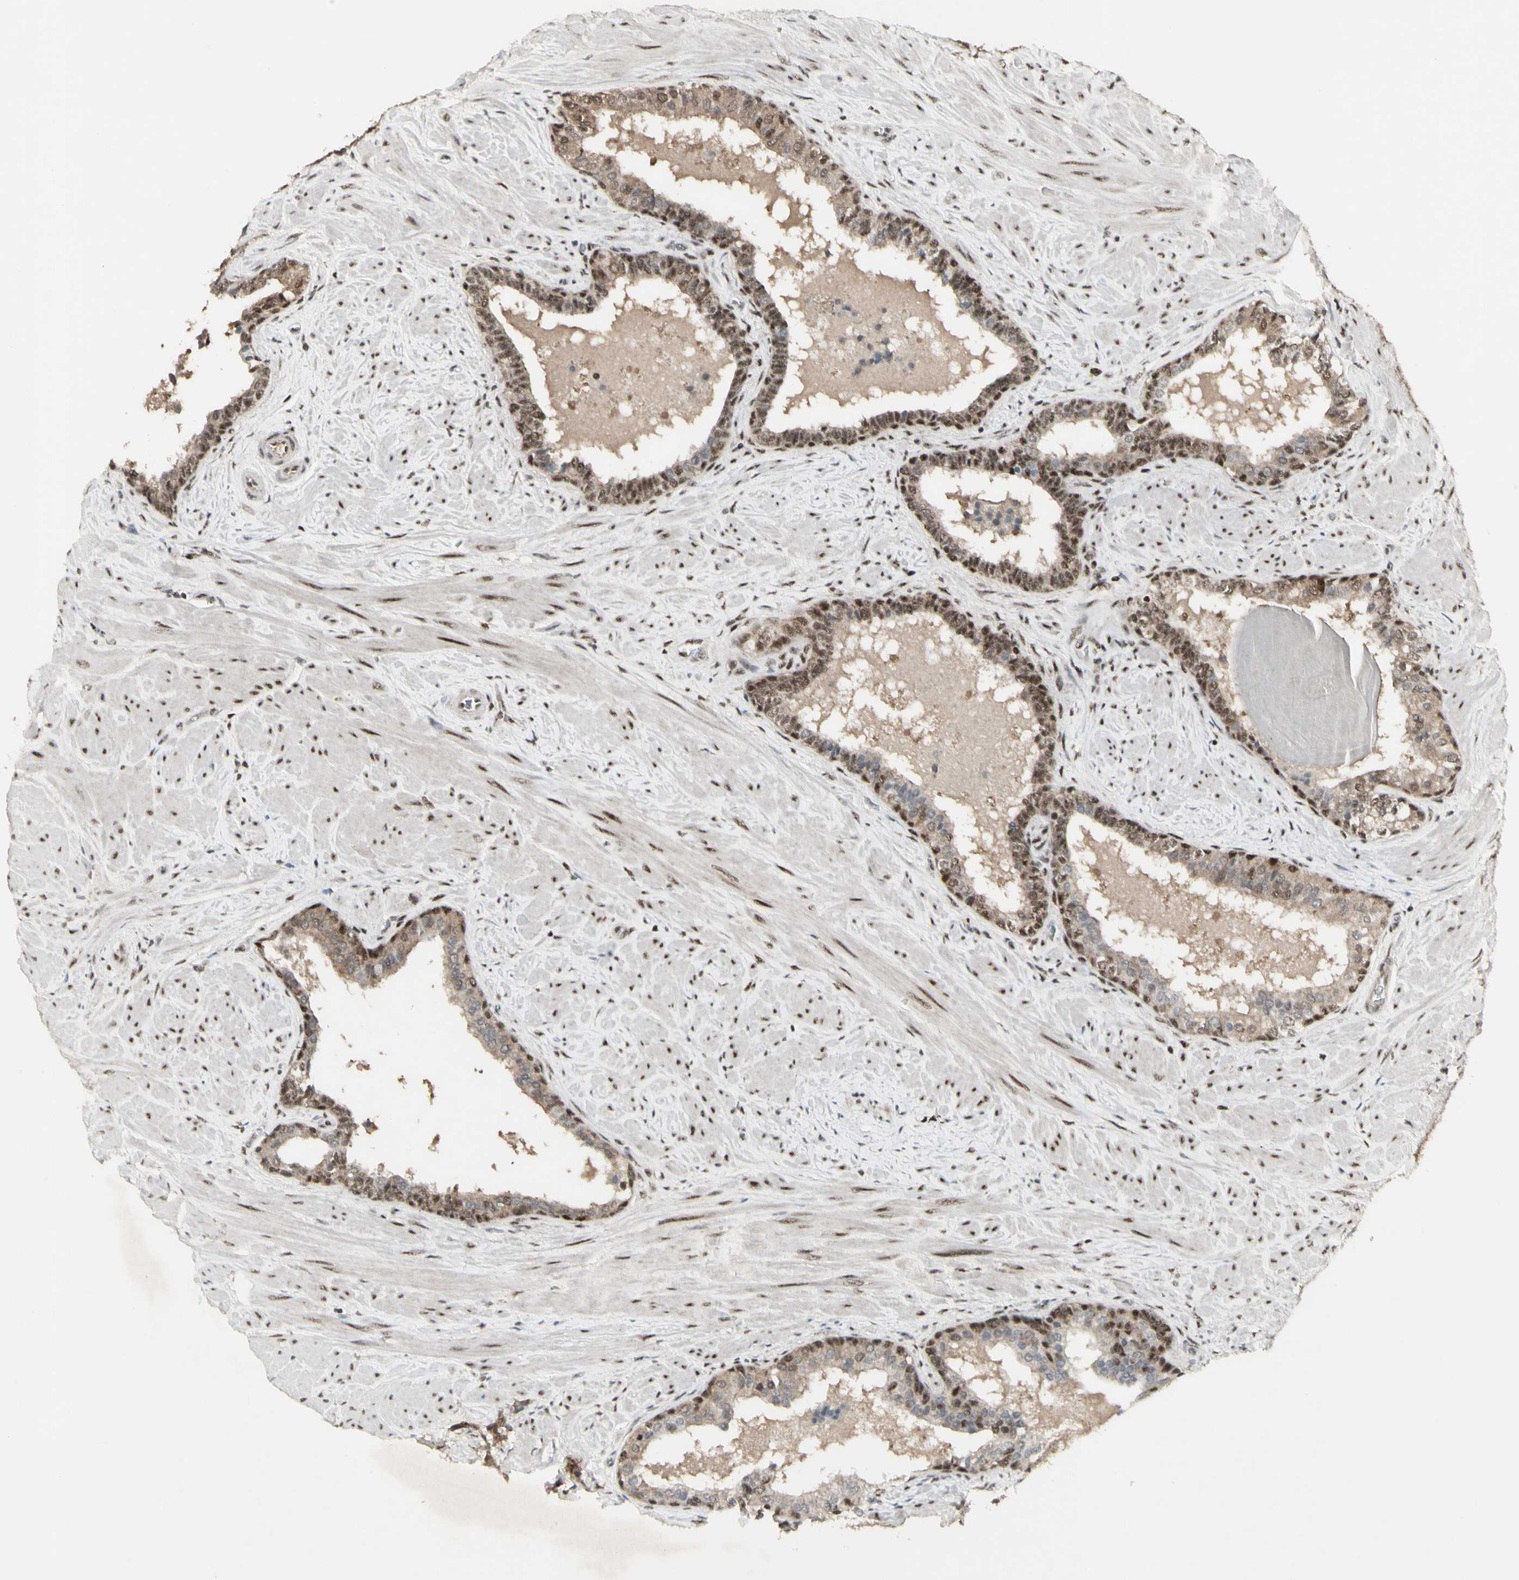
{"staining": {"intensity": "moderate", "quantity": "25%-75%", "location": "nuclear"}, "tissue": "prostate cancer", "cell_type": "Tumor cells", "image_type": "cancer", "snomed": [{"axis": "morphology", "description": "Adenocarcinoma, Low grade"}, {"axis": "topography", "description": "Prostate"}], "caption": "High-power microscopy captured an immunohistochemistry photomicrograph of prostate cancer (low-grade adenocarcinoma), revealing moderate nuclear positivity in about 25%-75% of tumor cells.", "gene": "CCNT1", "patient": {"sex": "male", "age": 60}}